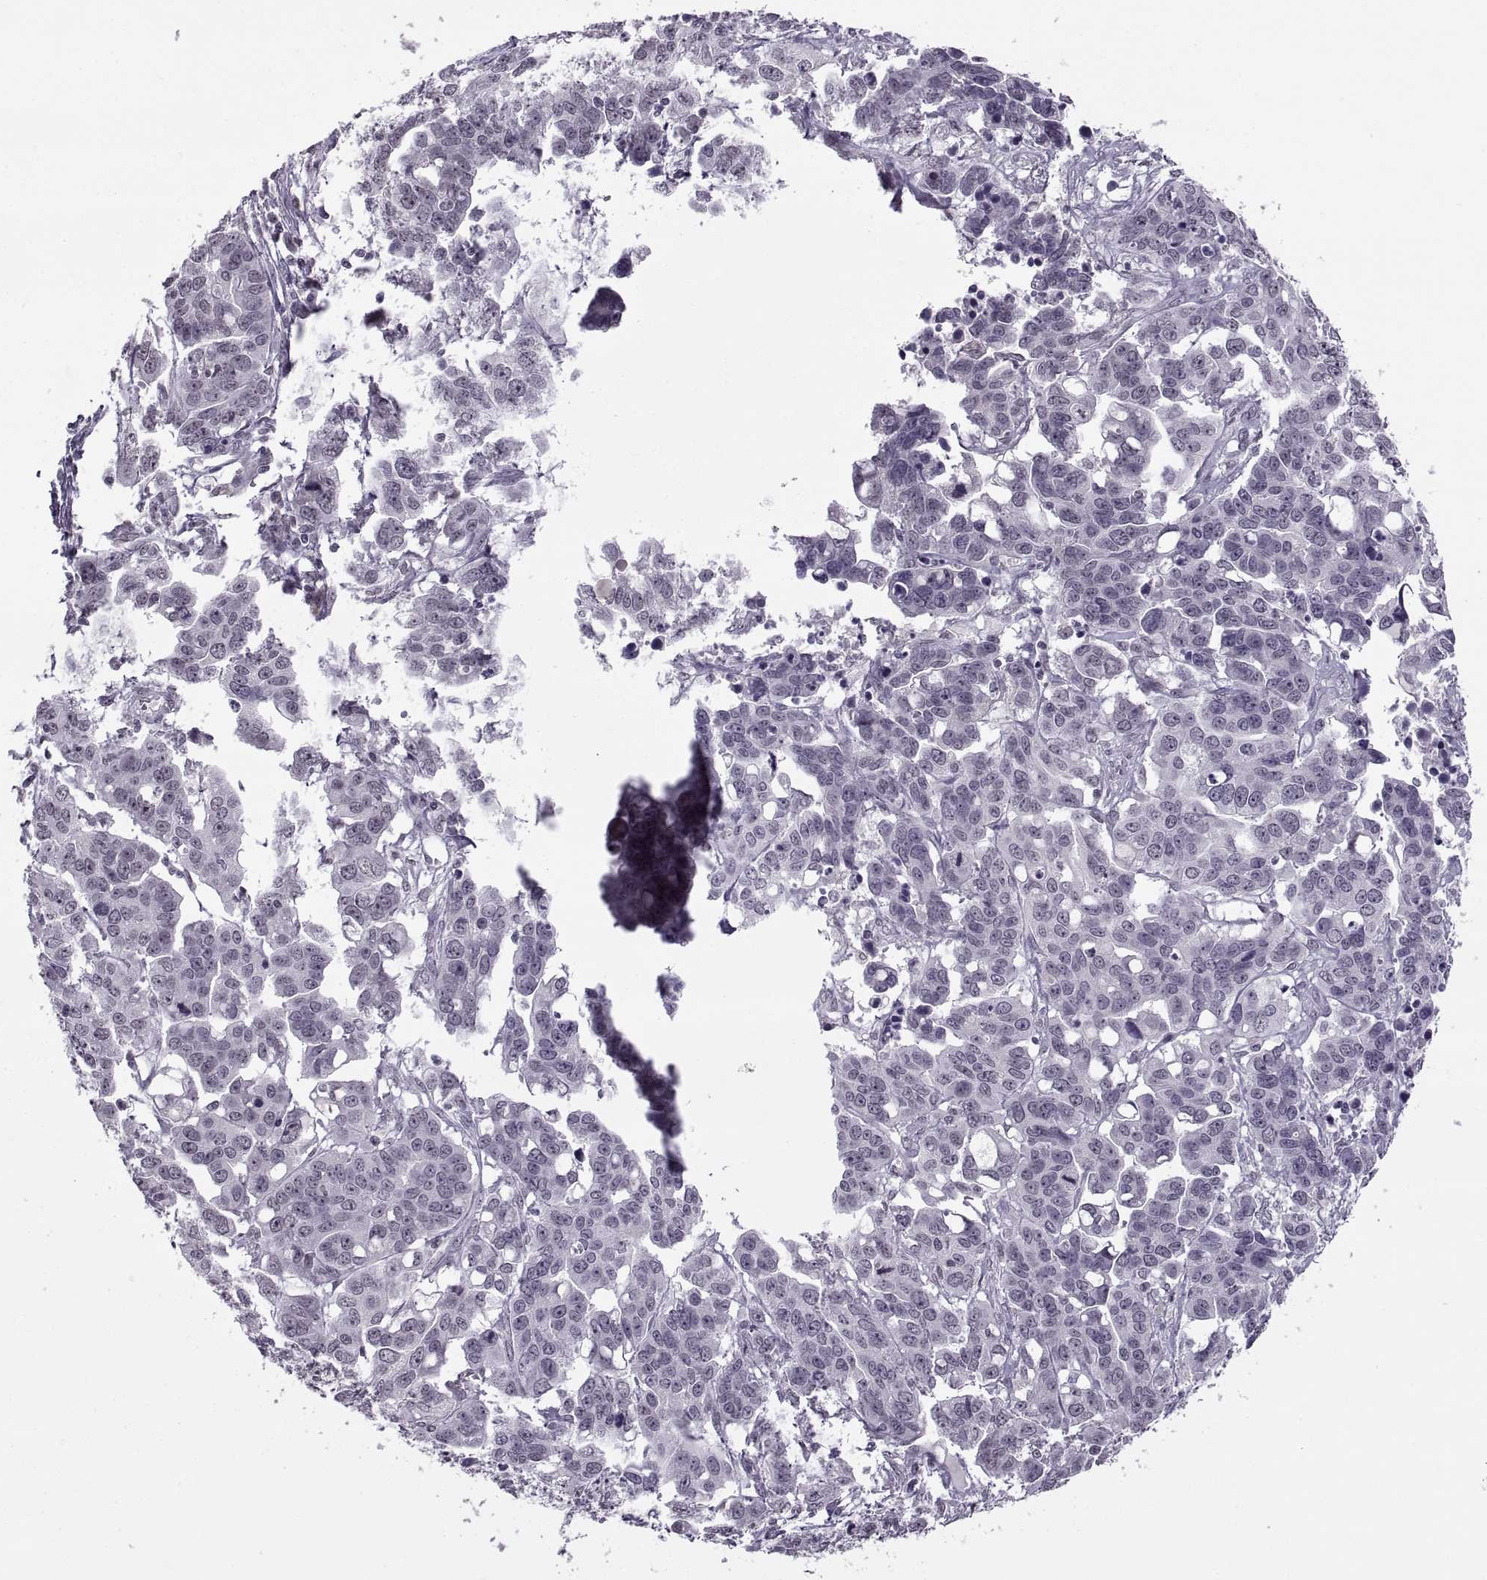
{"staining": {"intensity": "negative", "quantity": "none", "location": "none"}, "tissue": "ovarian cancer", "cell_type": "Tumor cells", "image_type": "cancer", "snomed": [{"axis": "morphology", "description": "Carcinoma, endometroid"}, {"axis": "topography", "description": "Ovary"}], "caption": "This is a image of IHC staining of endometroid carcinoma (ovarian), which shows no staining in tumor cells.", "gene": "OTP", "patient": {"sex": "female", "age": 78}}